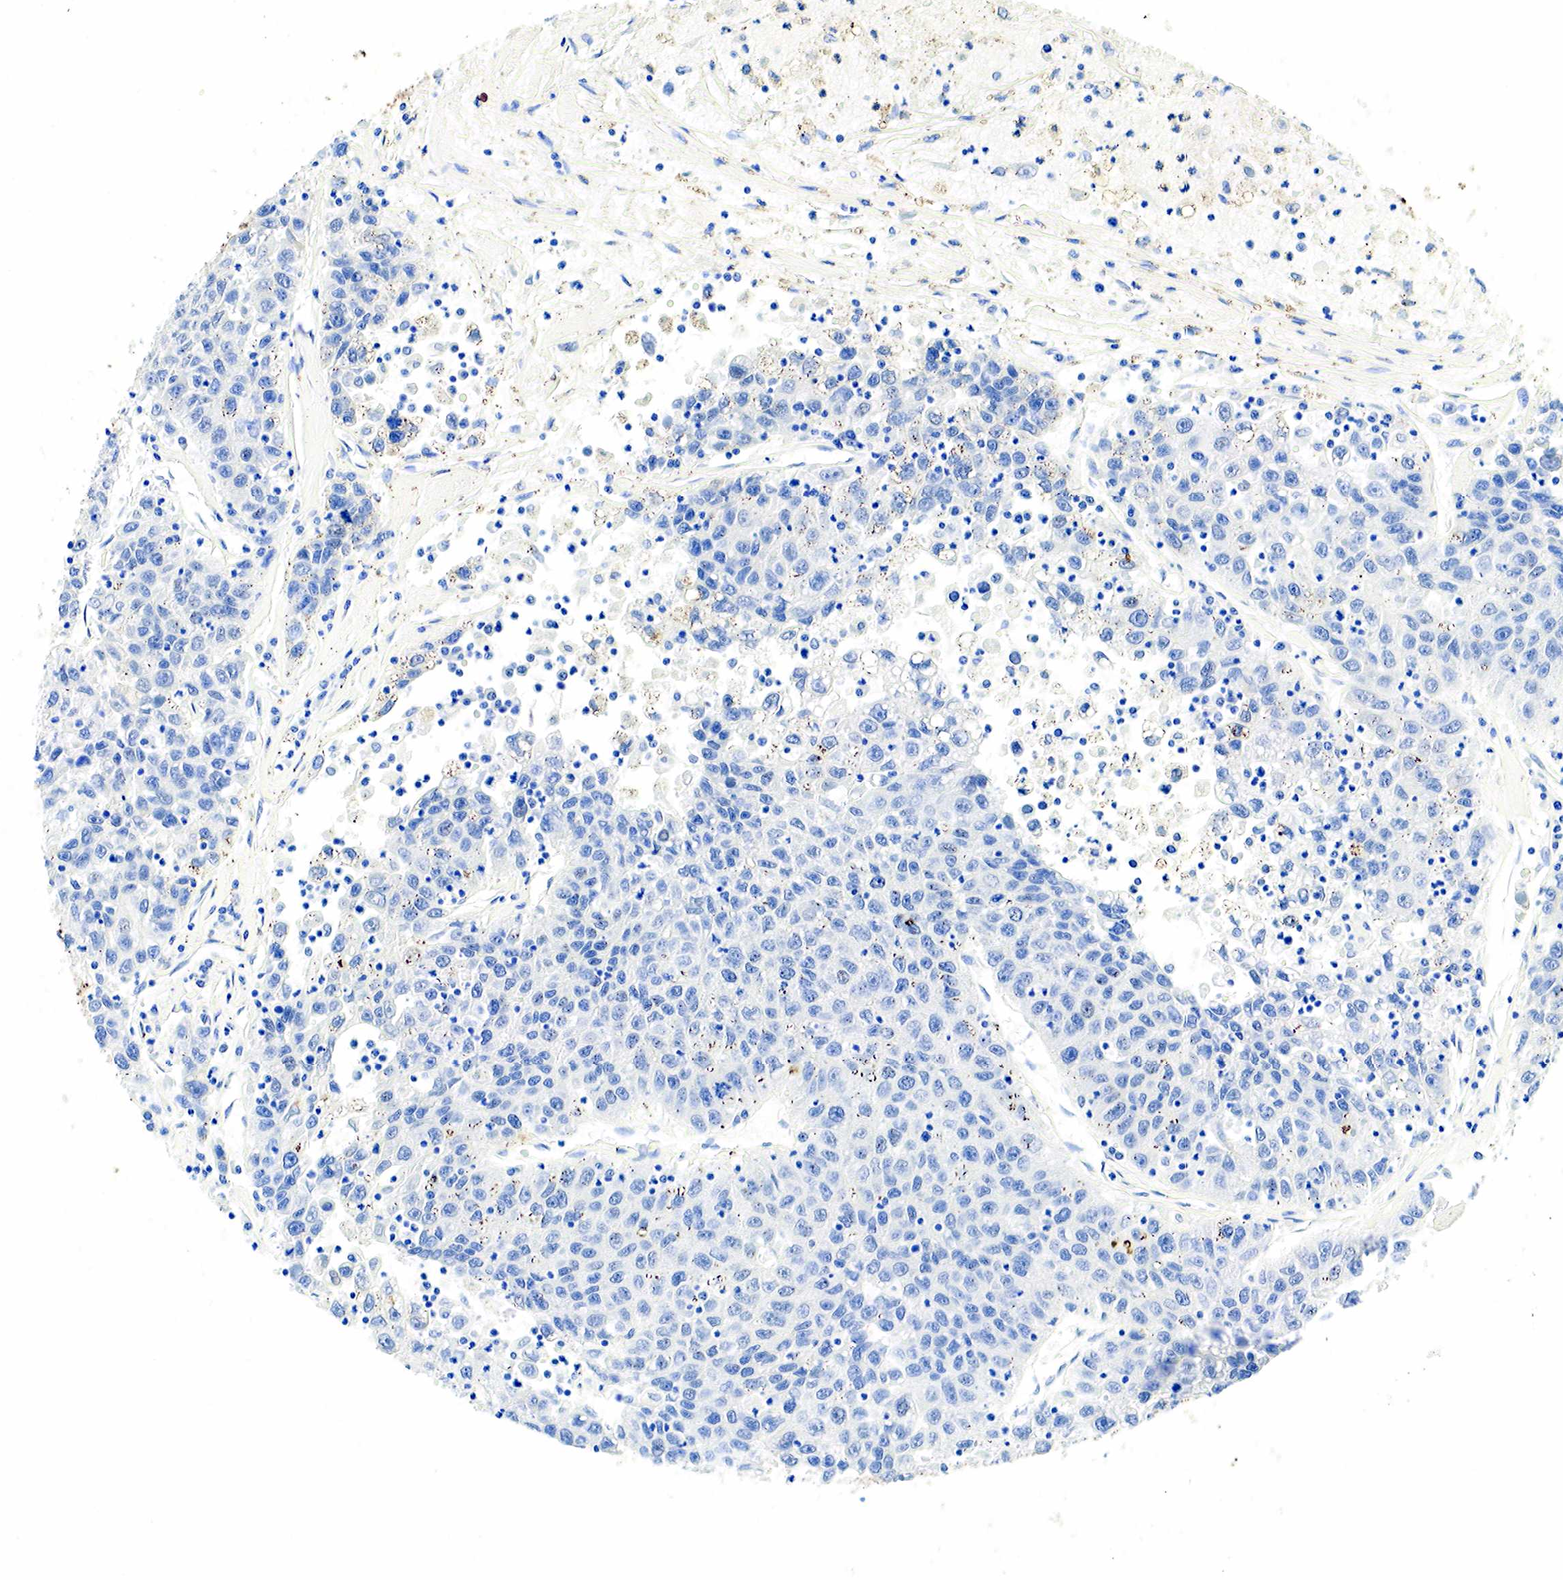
{"staining": {"intensity": "negative", "quantity": "none", "location": "none"}, "tissue": "liver cancer", "cell_type": "Tumor cells", "image_type": "cancer", "snomed": [{"axis": "morphology", "description": "Carcinoma, Hepatocellular, NOS"}, {"axis": "topography", "description": "Liver"}], "caption": "Immunohistochemical staining of liver hepatocellular carcinoma exhibits no significant expression in tumor cells. Brightfield microscopy of immunohistochemistry stained with DAB (brown) and hematoxylin (blue), captured at high magnification.", "gene": "KRT7", "patient": {"sex": "male", "age": 49}}